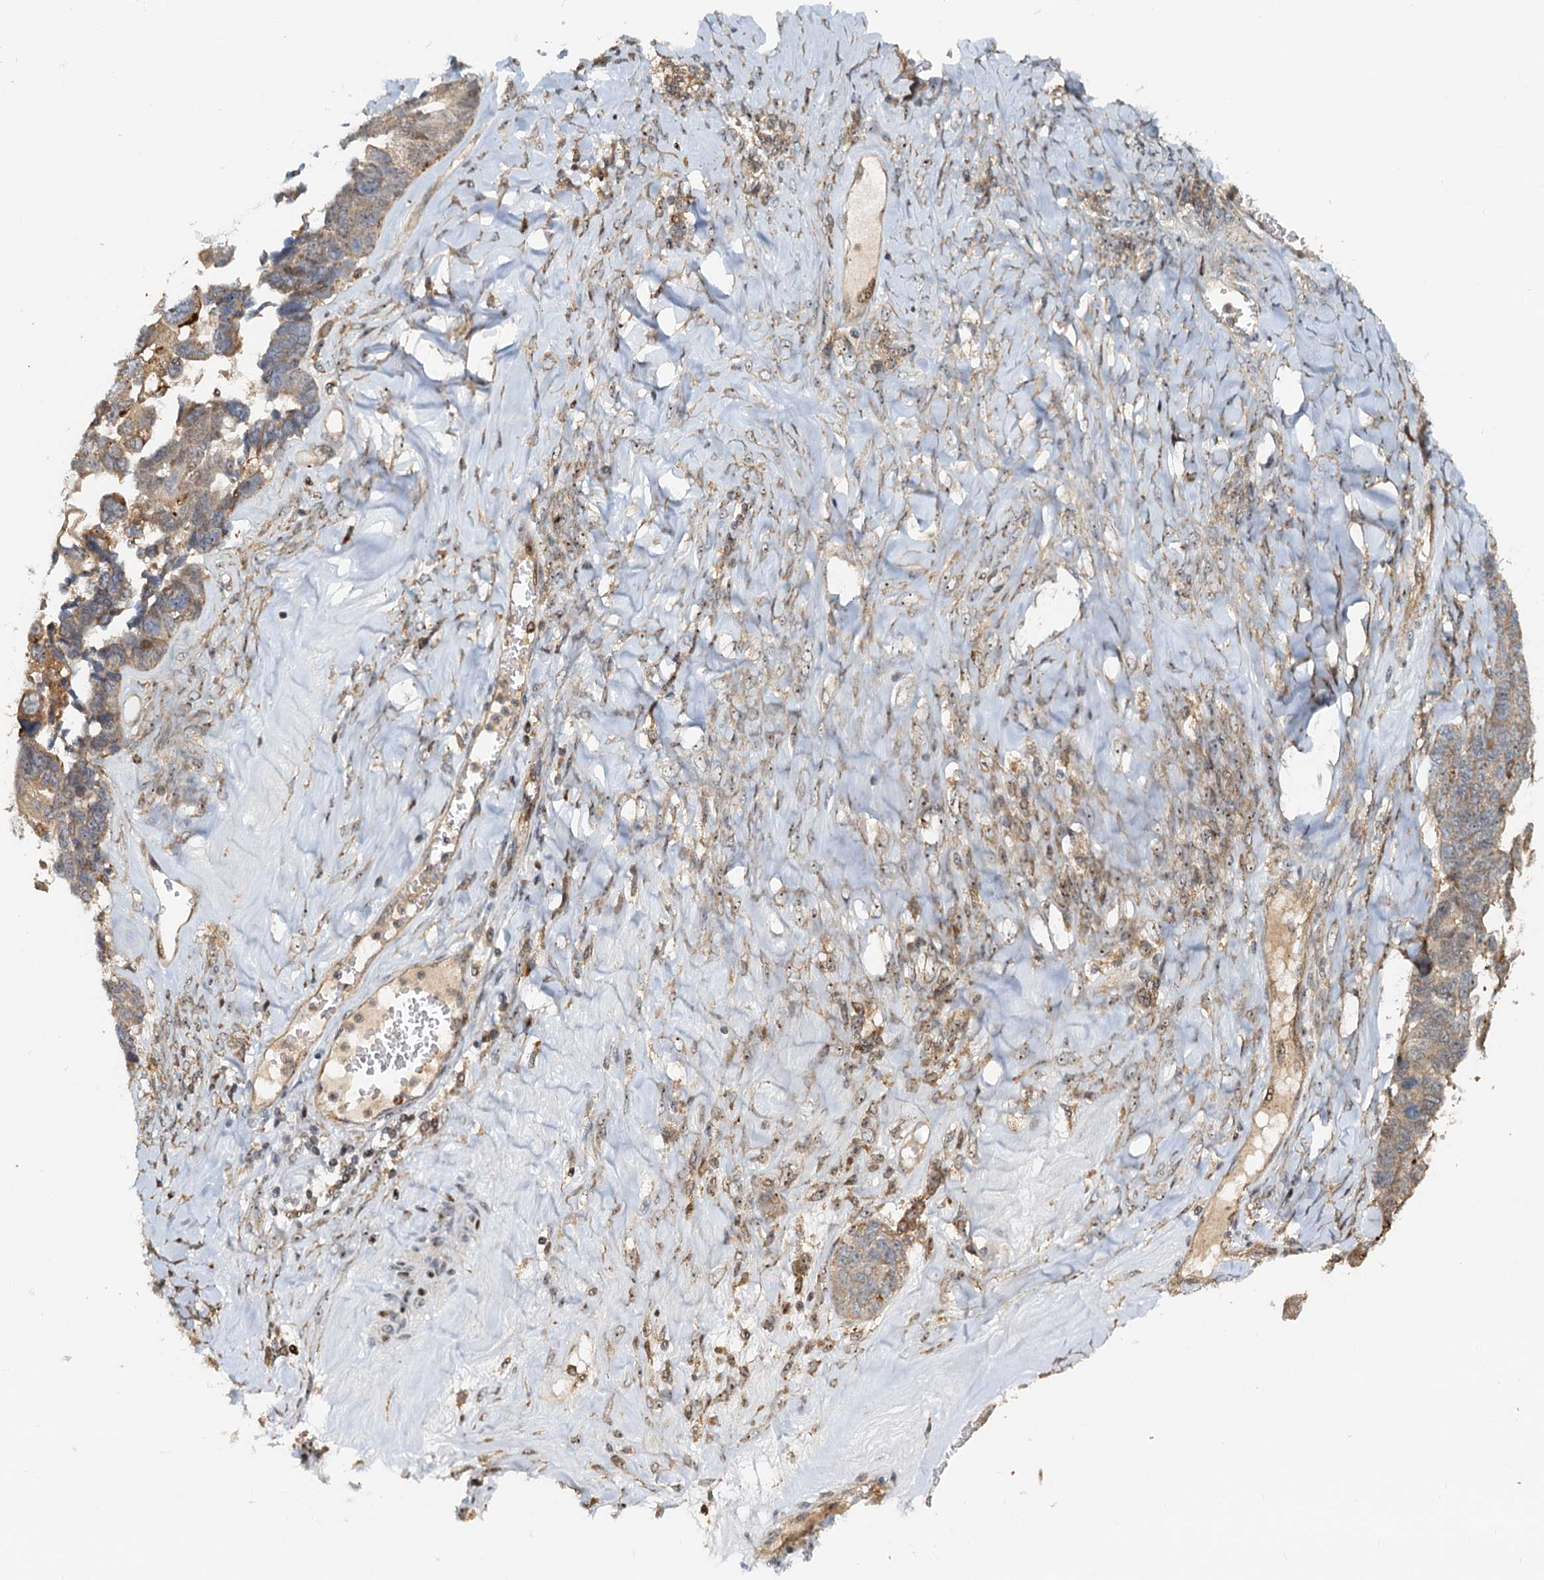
{"staining": {"intensity": "weak", "quantity": ">75%", "location": "cytoplasmic/membranous"}, "tissue": "ovarian cancer", "cell_type": "Tumor cells", "image_type": "cancer", "snomed": [{"axis": "morphology", "description": "Cystadenocarcinoma, serous, NOS"}, {"axis": "topography", "description": "Ovary"}], "caption": "Ovarian serous cystadenocarcinoma stained with a protein marker reveals weak staining in tumor cells.", "gene": "TOLLIP", "patient": {"sex": "female", "age": 79}}